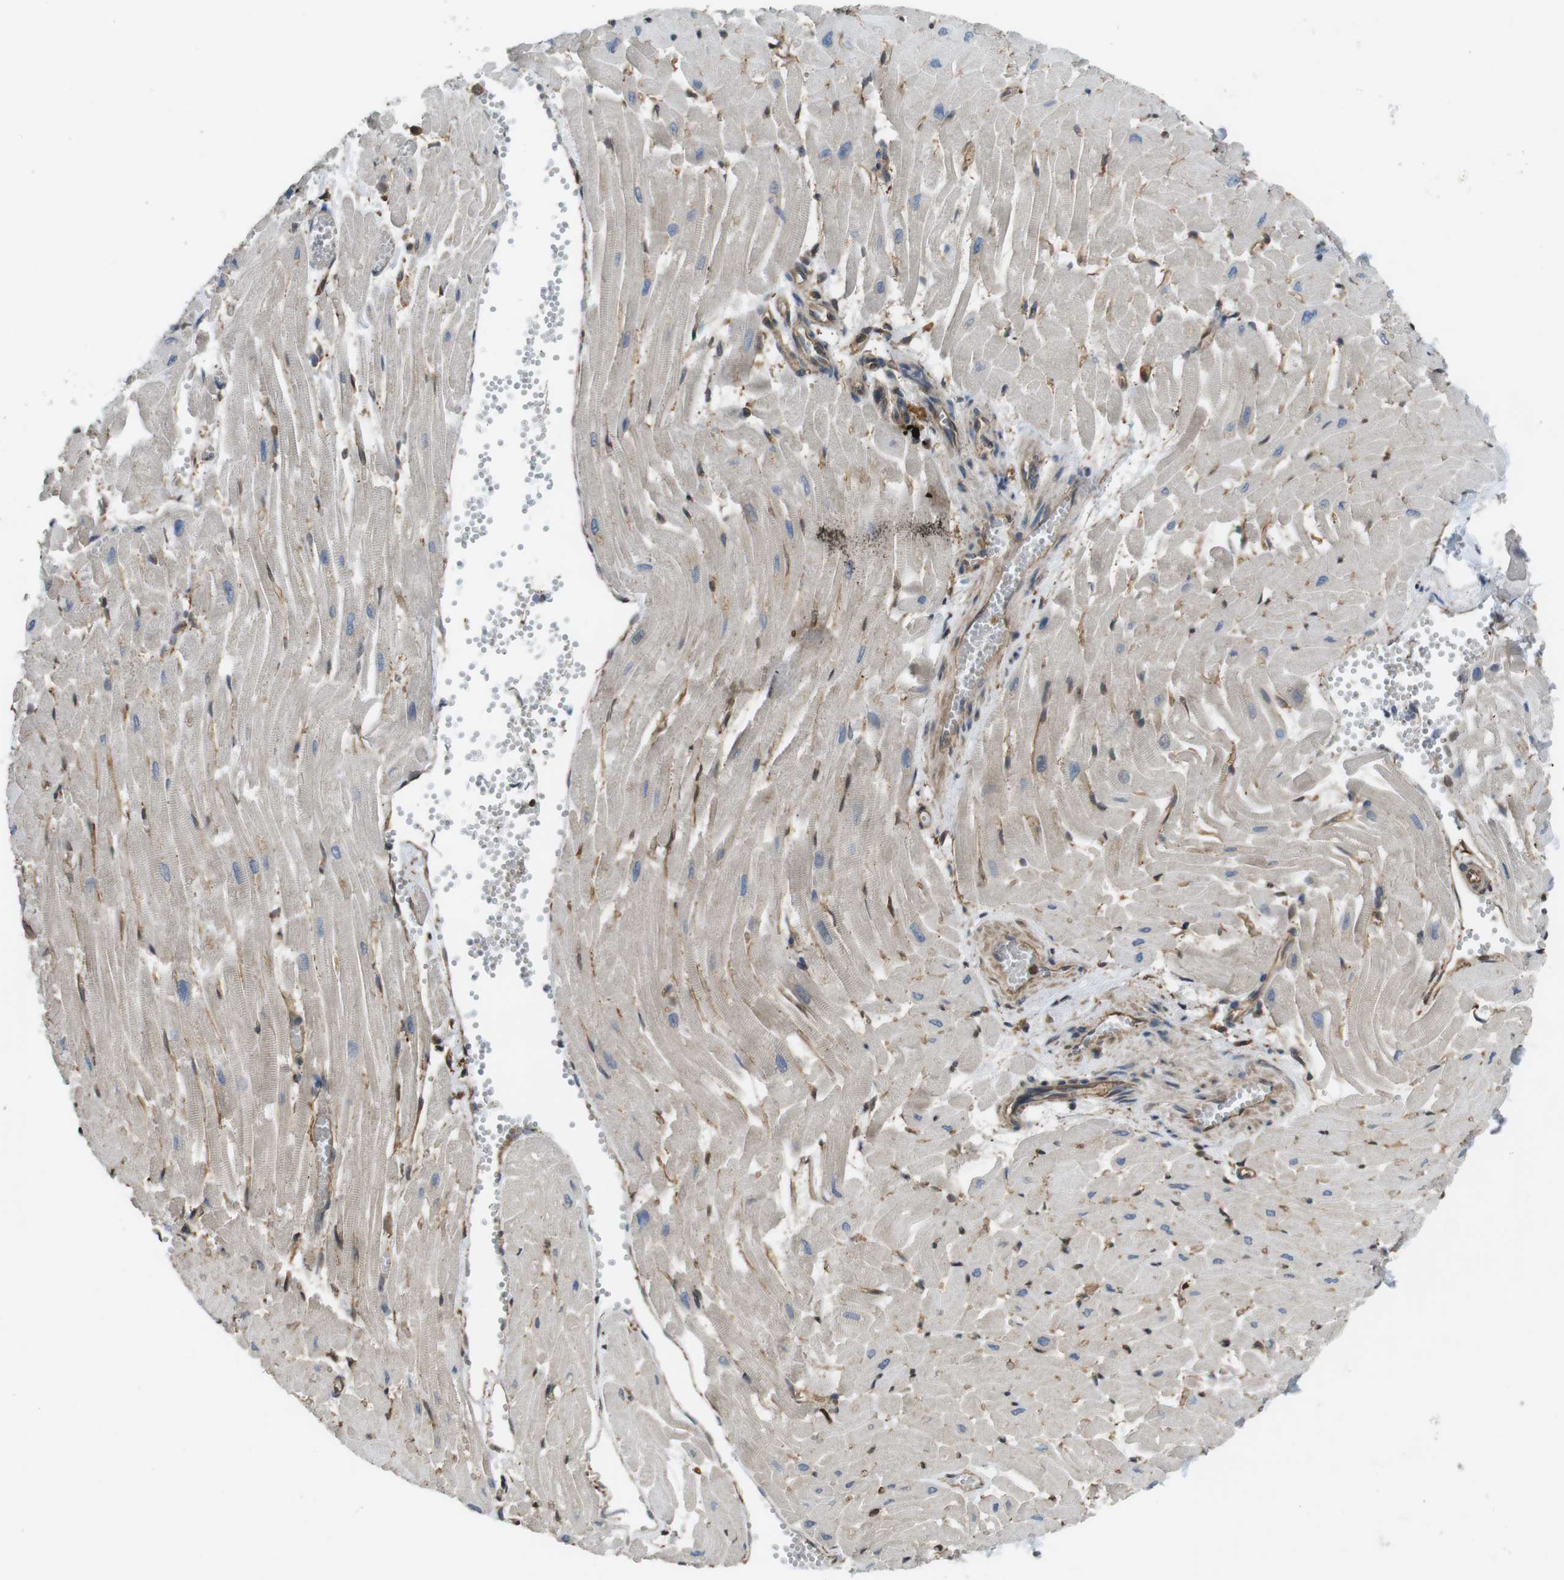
{"staining": {"intensity": "weak", "quantity": ">75%", "location": "cytoplasmic/membranous"}, "tissue": "heart muscle", "cell_type": "Cardiomyocytes", "image_type": "normal", "snomed": [{"axis": "morphology", "description": "Normal tissue, NOS"}, {"axis": "topography", "description": "Heart"}], "caption": "There is low levels of weak cytoplasmic/membranous expression in cardiomyocytes of benign heart muscle, as demonstrated by immunohistochemical staining (brown color).", "gene": "ARHGDIA", "patient": {"sex": "female", "age": 19}}